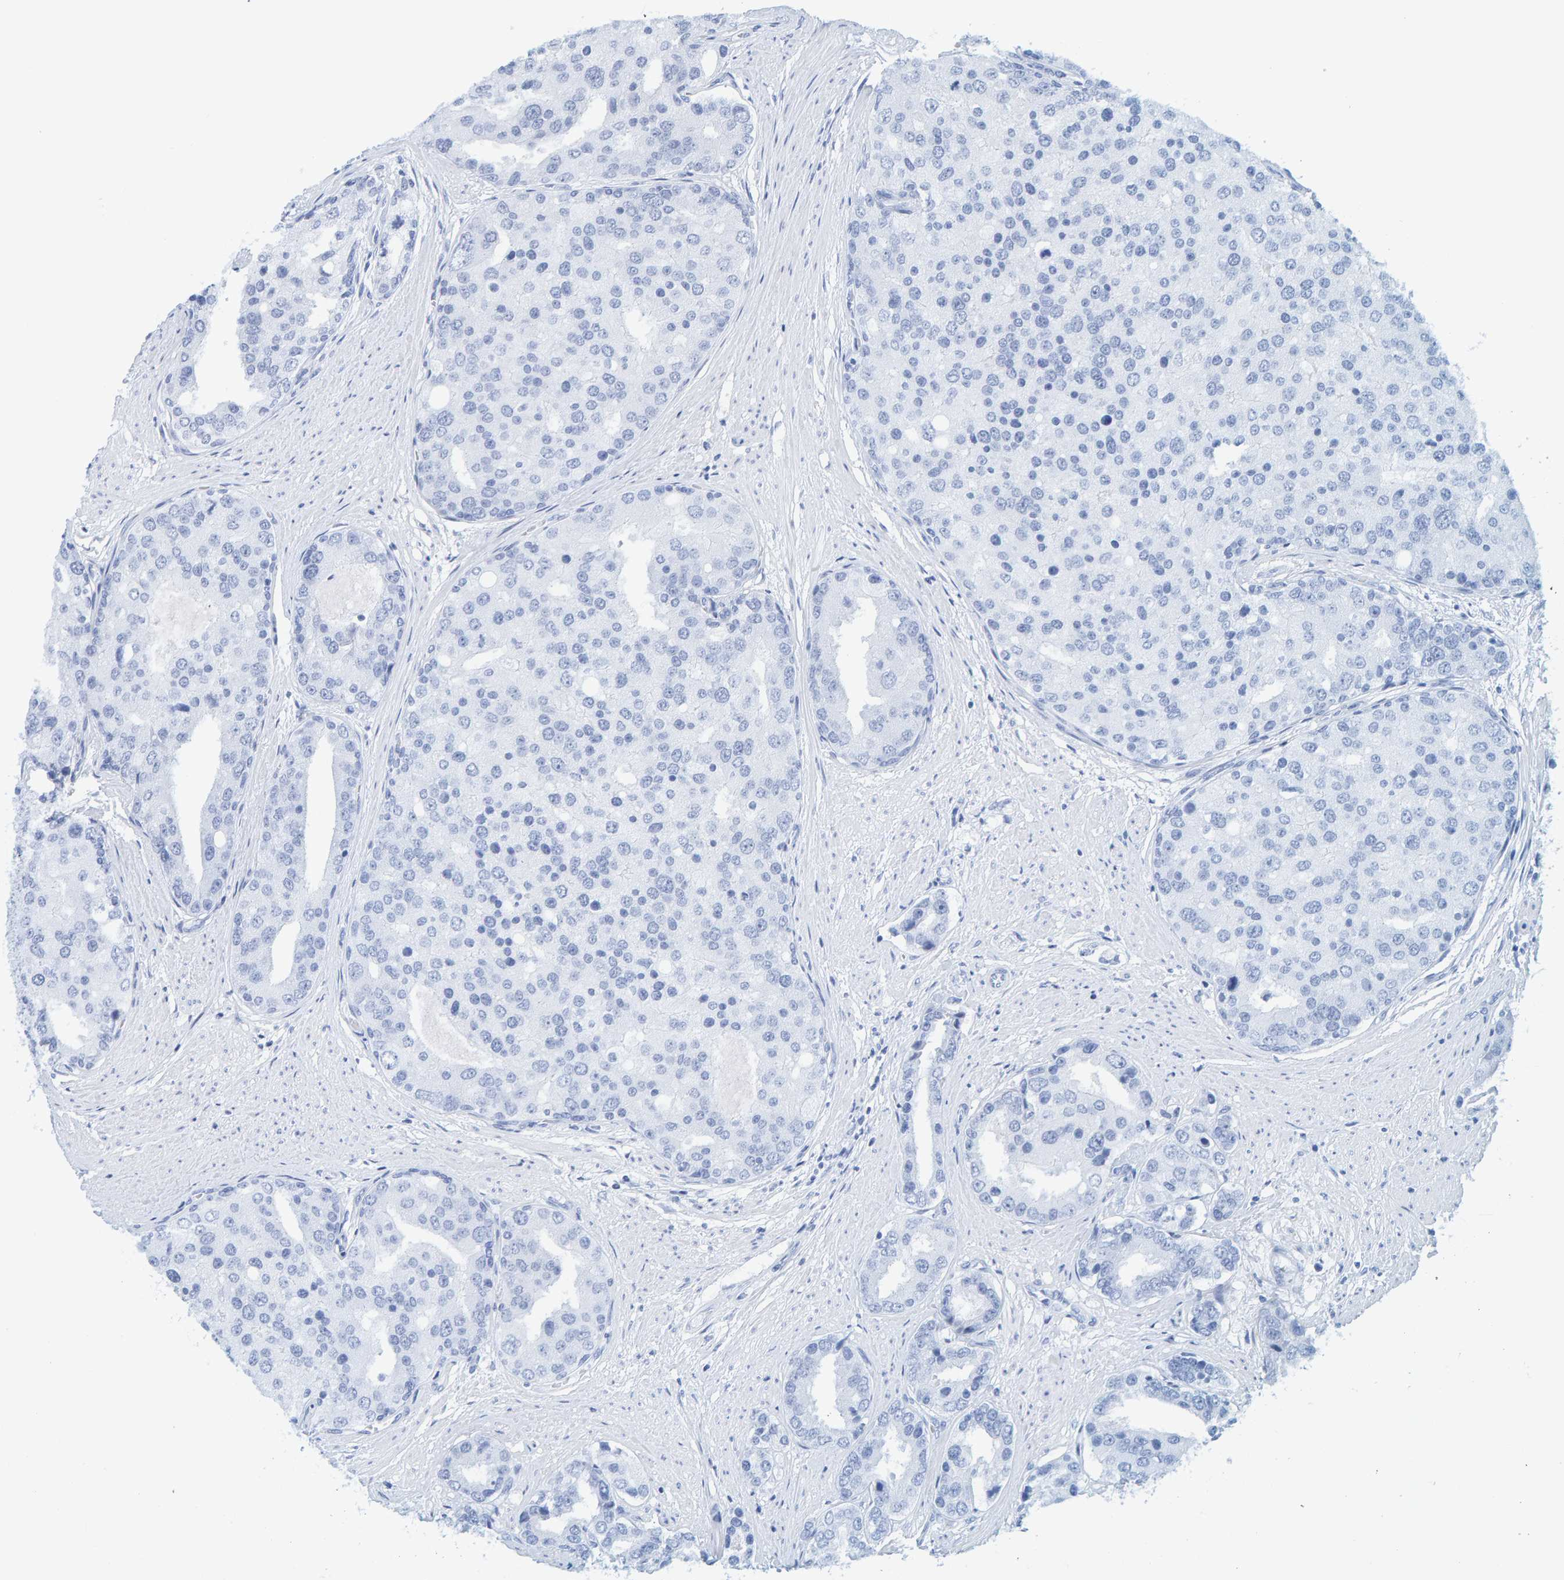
{"staining": {"intensity": "negative", "quantity": "none", "location": "none"}, "tissue": "prostate cancer", "cell_type": "Tumor cells", "image_type": "cancer", "snomed": [{"axis": "morphology", "description": "Adenocarcinoma, High grade"}, {"axis": "topography", "description": "Prostate"}], "caption": "Immunohistochemical staining of prostate adenocarcinoma (high-grade) exhibits no significant positivity in tumor cells.", "gene": "SFTPC", "patient": {"sex": "male", "age": 50}}